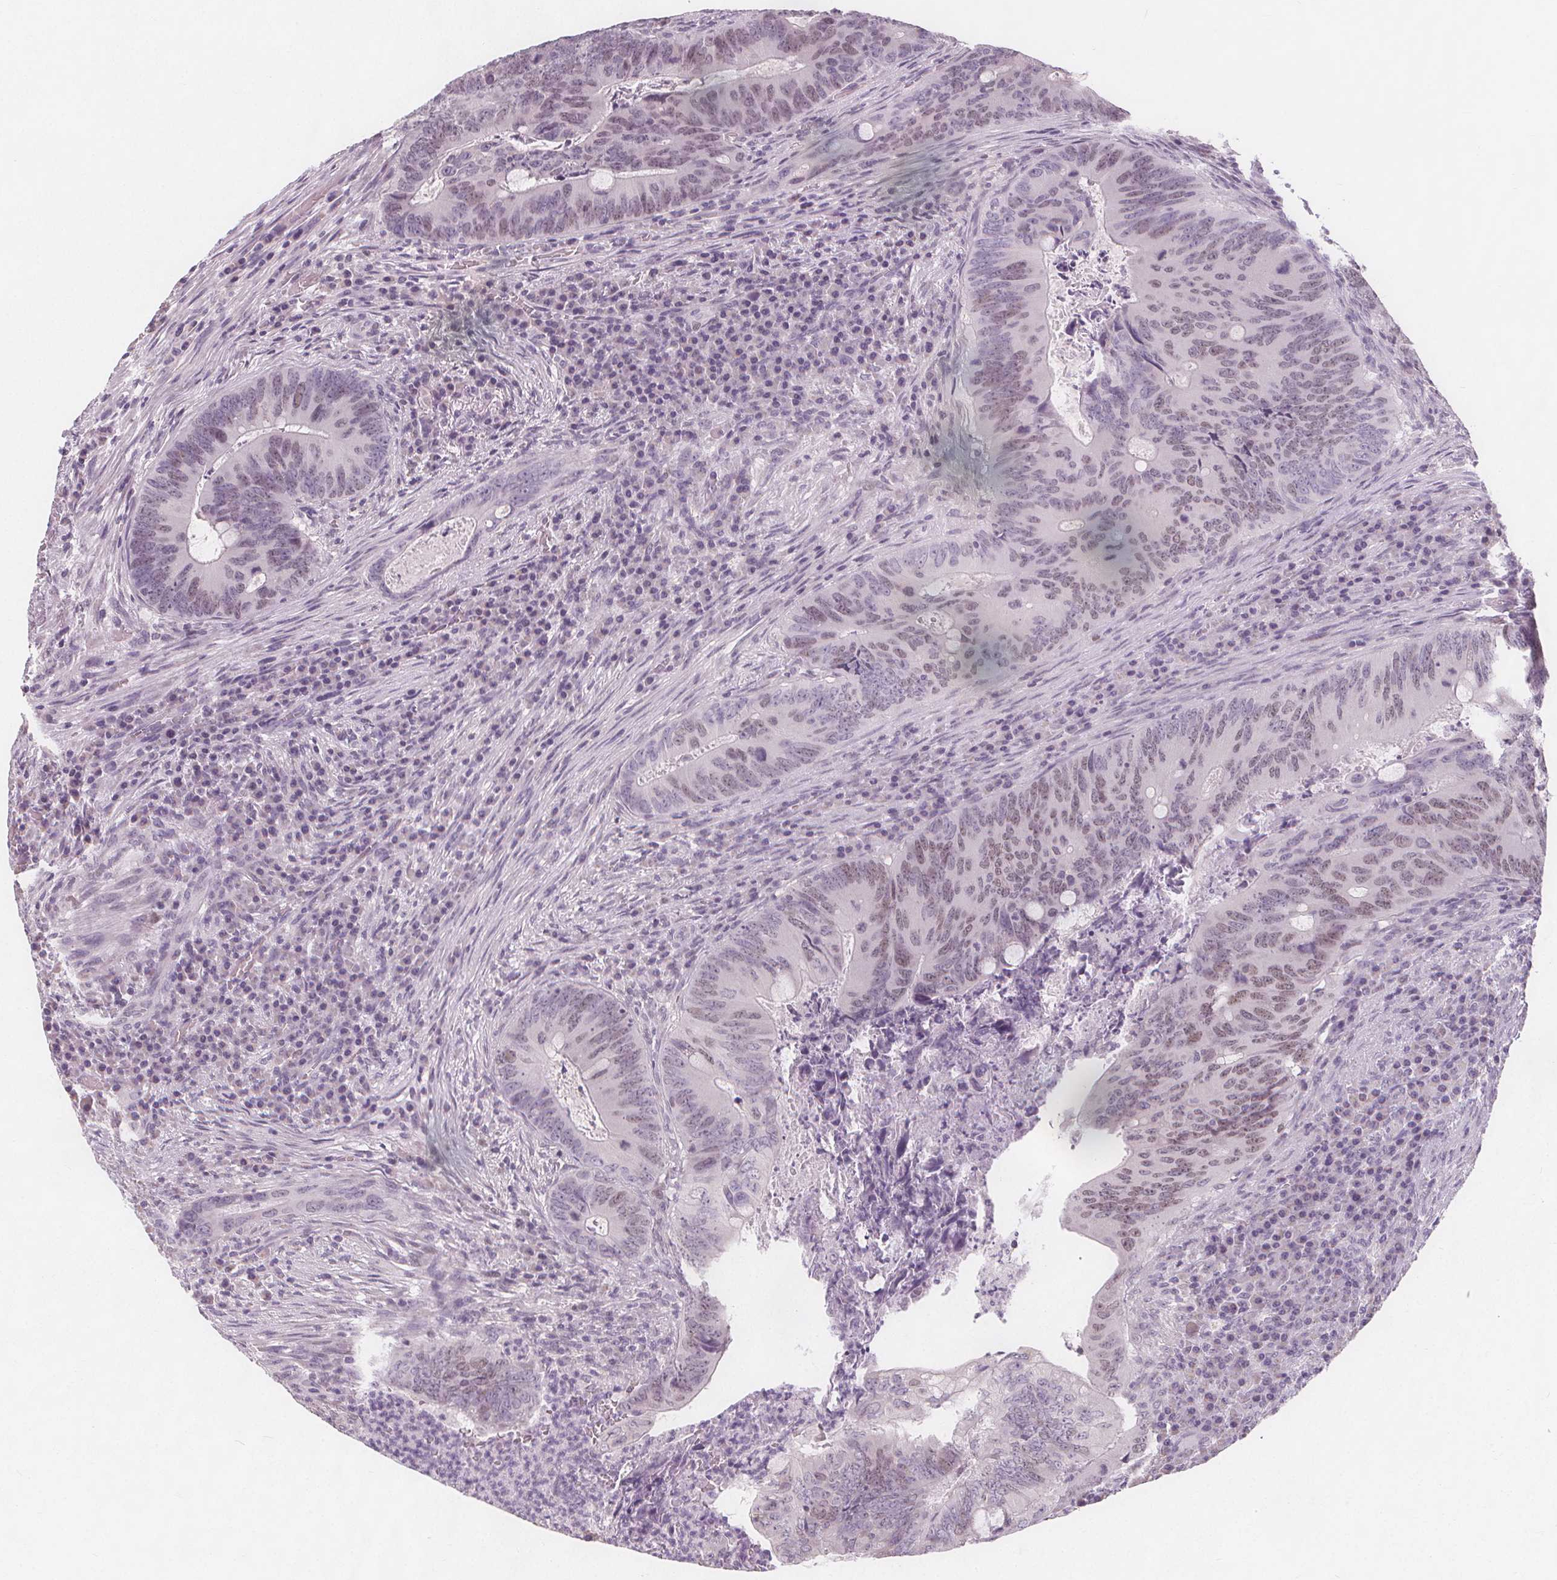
{"staining": {"intensity": "weak", "quantity": "<25%", "location": "nuclear"}, "tissue": "colorectal cancer", "cell_type": "Tumor cells", "image_type": "cancer", "snomed": [{"axis": "morphology", "description": "Adenocarcinoma, NOS"}, {"axis": "topography", "description": "Colon"}], "caption": "Immunohistochemistry photomicrograph of neoplastic tissue: human colorectal cancer stained with DAB (3,3'-diaminobenzidine) exhibits no significant protein positivity in tumor cells.", "gene": "TIPIN", "patient": {"sex": "female", "age": 74}}